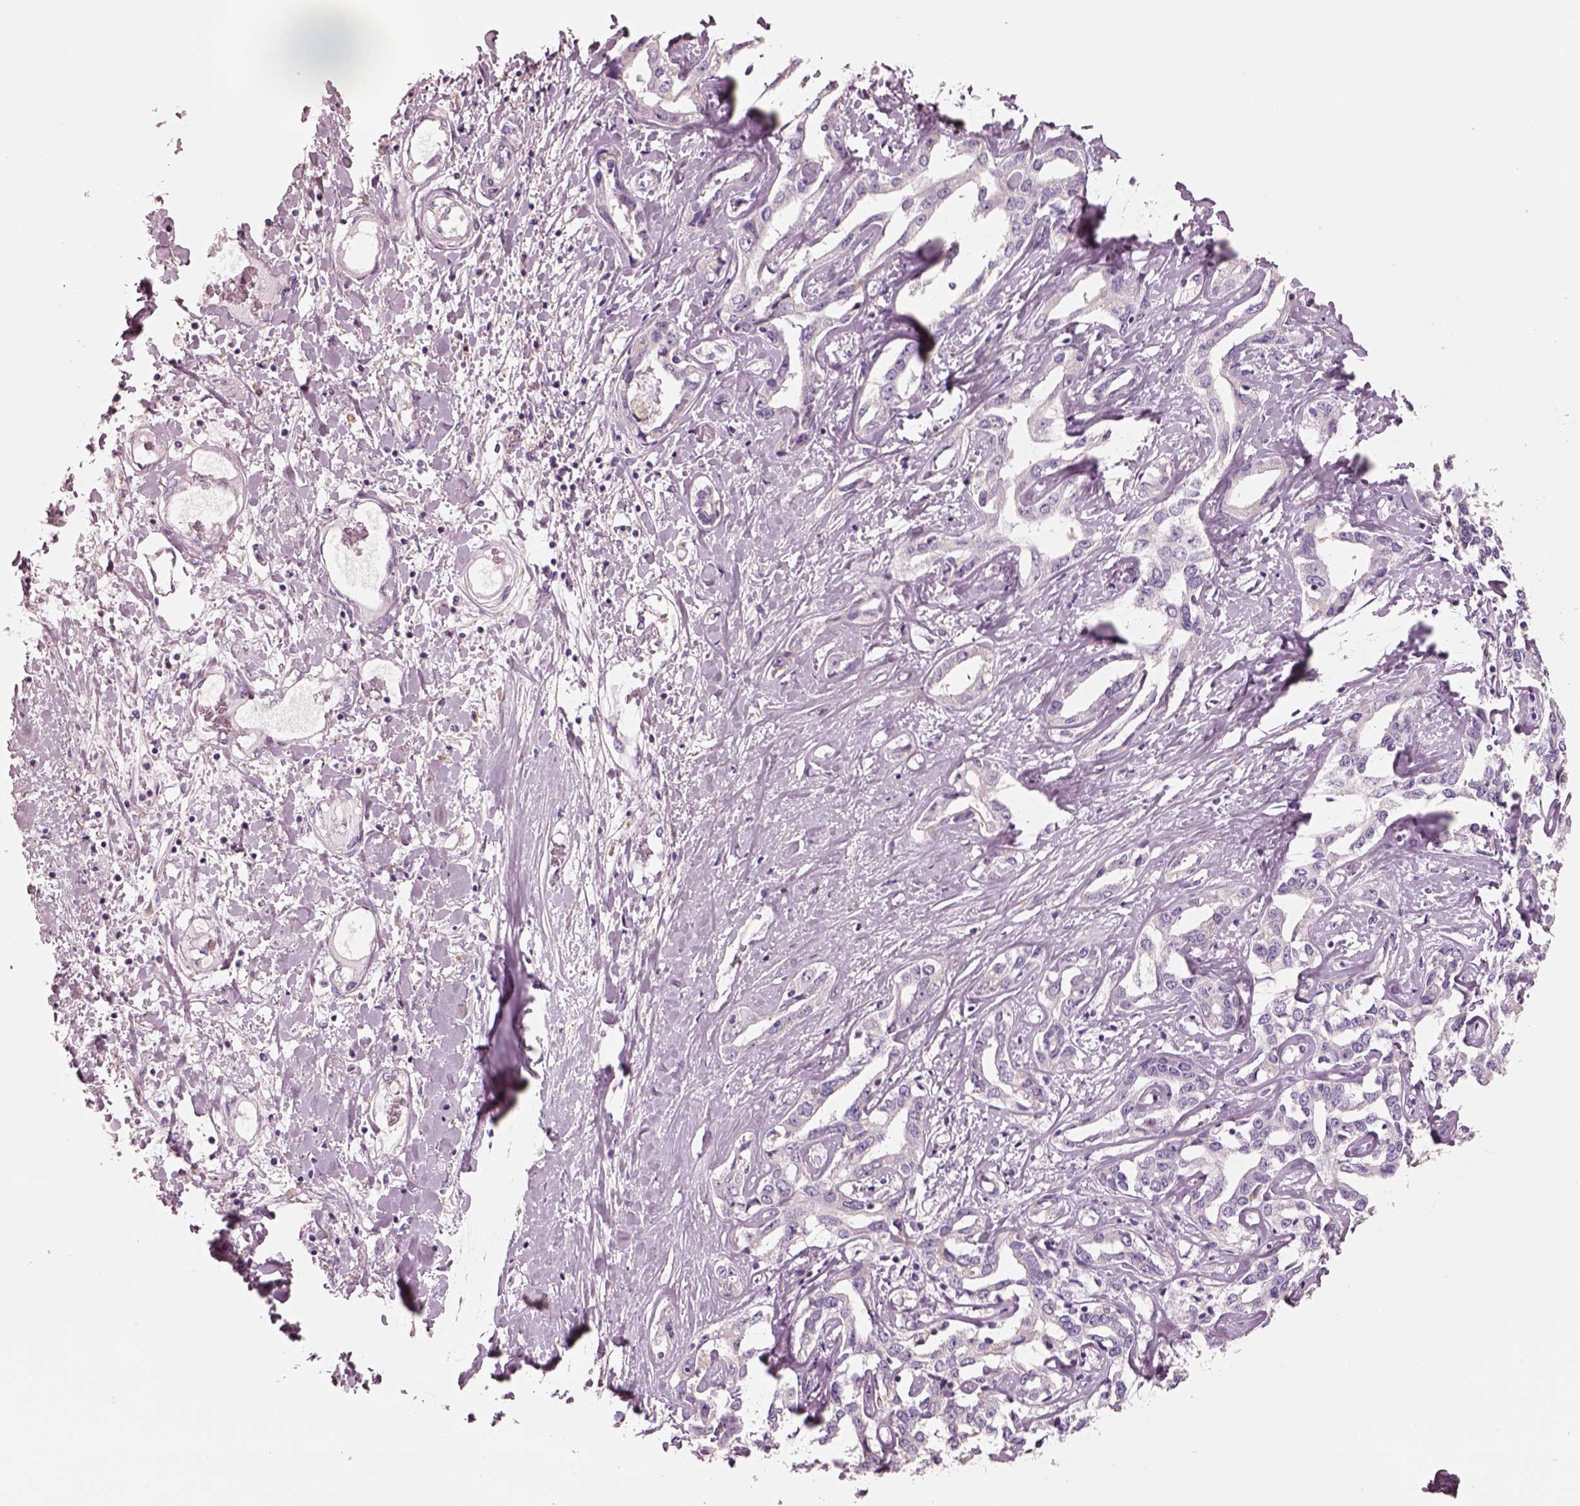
{"staining": {"intensity": "negative", "quantity": "none", "location": "none"}, "tissue": "liver cancer", "cell_type": "Tumor cells", "image_type": "cancer", "snomed": [{"axis": "morphology", "description": "Cholangiocarcinoma"}, {"axis": "topography", "description": "Liver"}], "caption": "Histopathology image shows no significant protein staining in tumor cells of liver cancer.", "gene": "PNOC", "patient": {"sex": "male", "age": 59}}